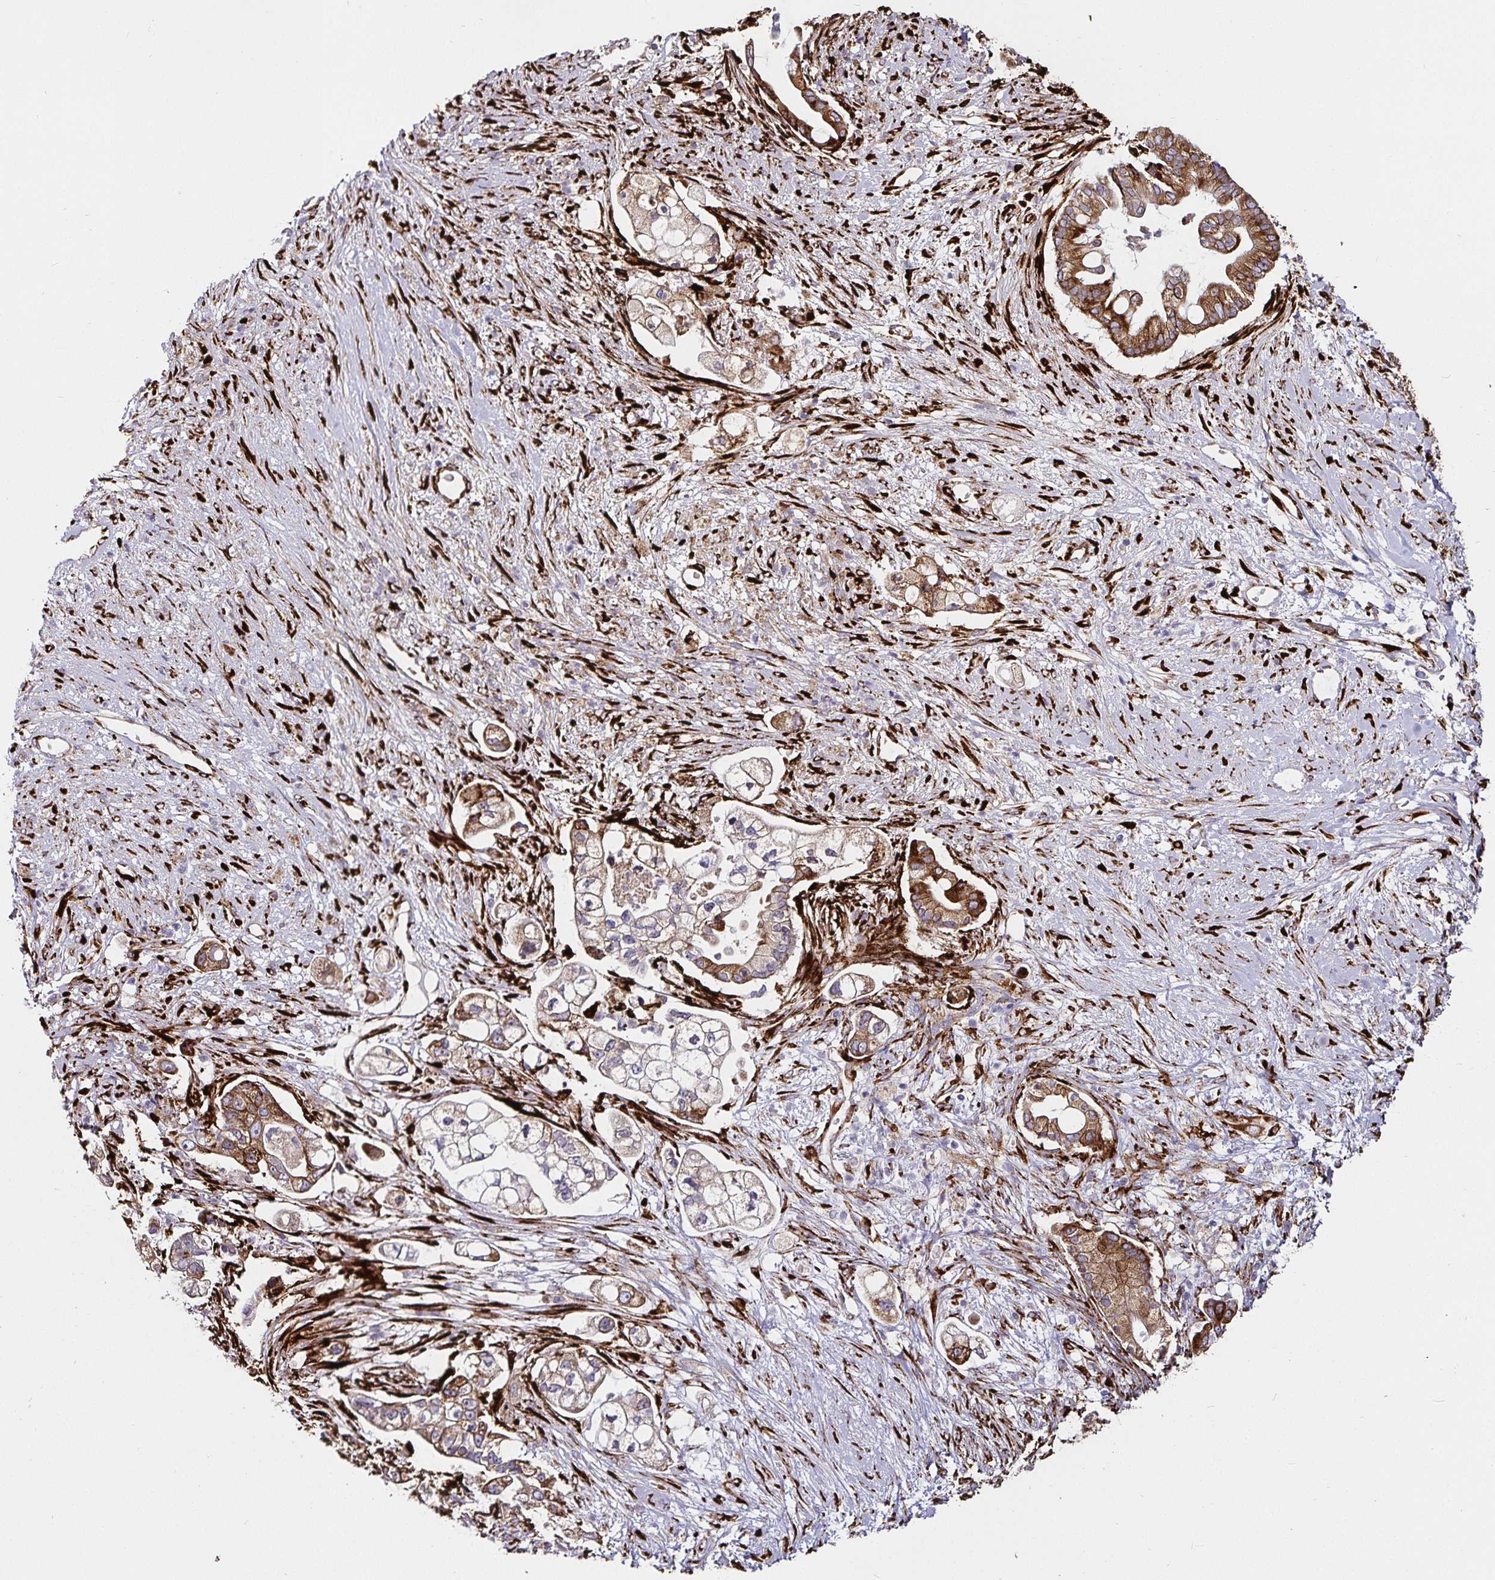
{"staining": {"intensity": "moderate", "quantity": "25%-75%", "location": "cytoplasmic/membranous"}, "tissue": "pancreatic cancer", "cell_type": "Tumor cells", "image_type": "cancer", "snomed": [{"axis": "morphology", "description": "Adenocarcinoma, NOS"}, {"axis": "topography", "description": "Pancreas"}], "caption": "Protein staining by immunohistochemistry reveals moderate cytoplasmic/membranous positivity in approximately 25%-75% of tumor cells in pancreatic cancer (adenocarcinoma).", "gene": "P4HA2", "patient": {"sex": "female", "age": 69}}